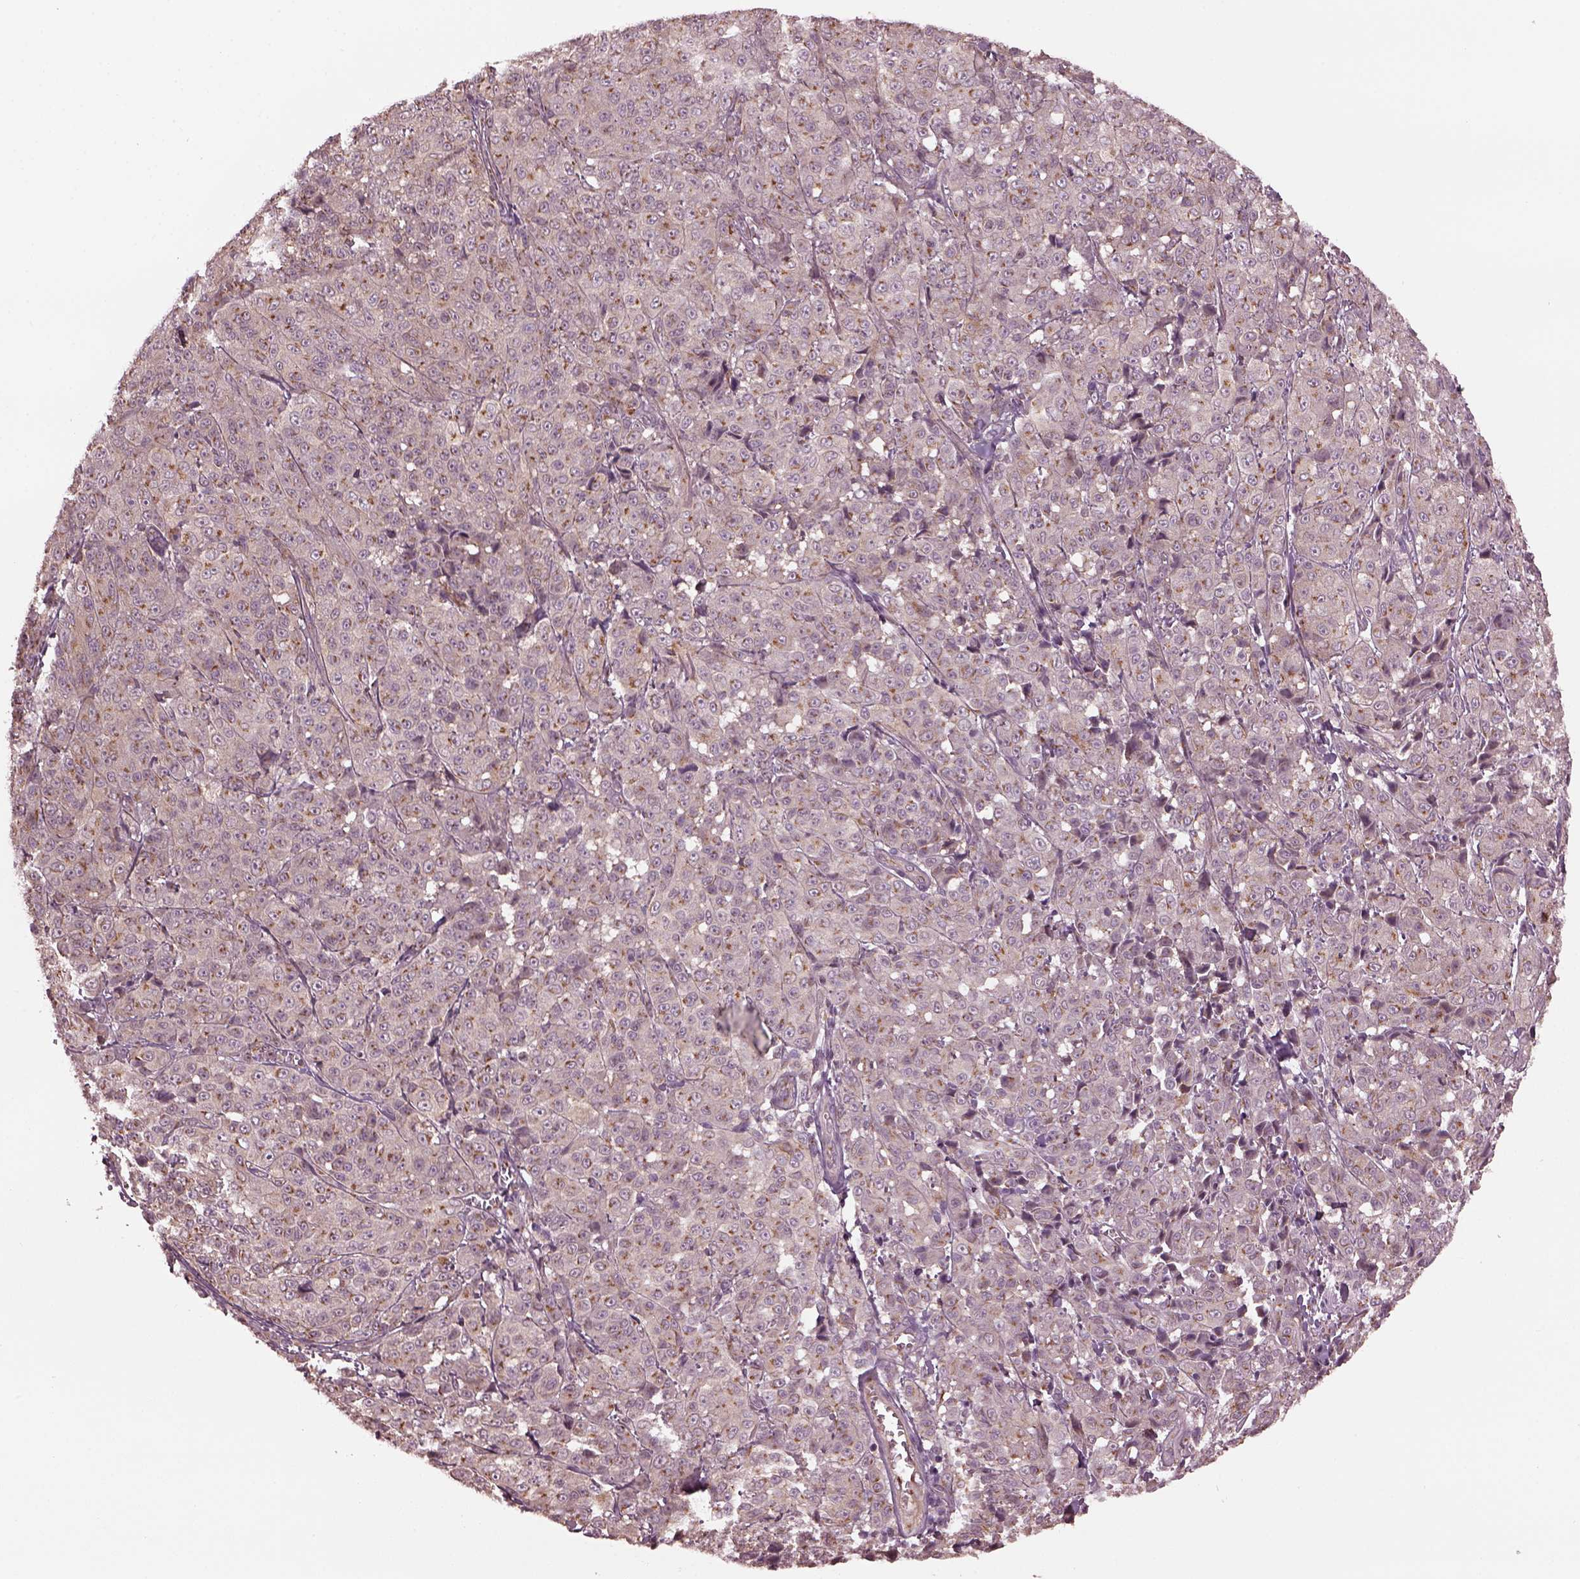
{"staining": {"intensity": "moderate", "quantity": "<25%", "location": "cytoplasmic/membranous"}, "tissue": "melanoma", "cell_type": "Tumor cells", "image_type": "cancer", "snomed": [{"axis": "morphology", "description": "Malignant melanoma, NOS"}, {"axis": "topography", "description": "Skin"}], "caption": "High-magnification brightfield microscopy of melanoma stained with DAB (3,3'-diaminobenzidine) (brown) and counterstained with hematoxylin (blue). tumor cells exhibit moderate cytoplasmic/membranous staining is appreciated in about<25% of cells.", "gene": "RUFY3", "patient": {"sex": "male", "age": 89}}